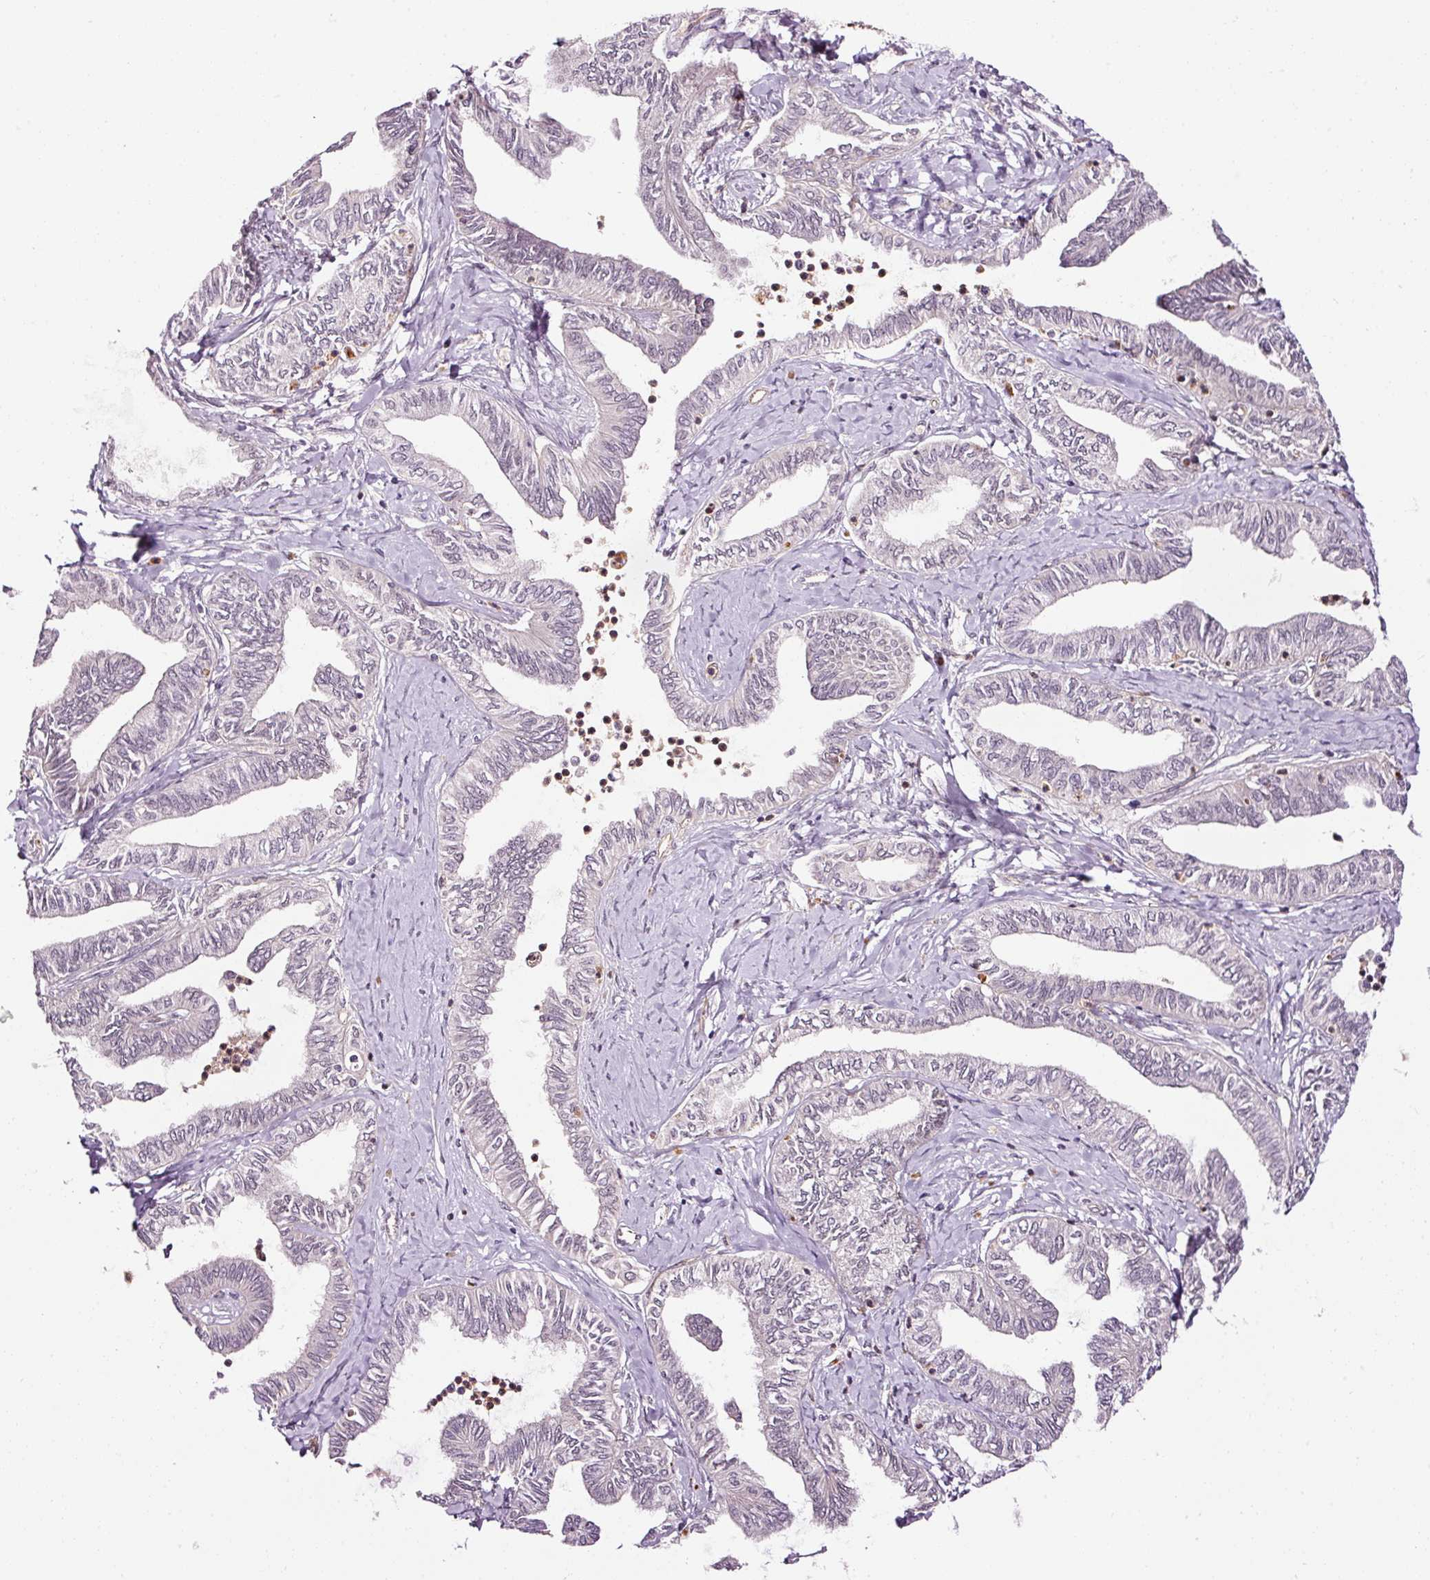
{"staining": {"intensity": "negative", "quantity": "none", "location": "none"}, "tissue": "ovarian cancer", "cell_type": "Tumor cells", "image_type": "cancer", "snomed": [{"axis": "morphology", "description": "Carcinoma, endometroid"}, {"axis": "topography", "description": "Ovary"}], "caption": "Immunohistochemical staining of ovarian endometroid carcinoma shows no significant positivity in tumor cells.", "gene": "ABCB4", "patient": {"sex": "female", "age": 70}}